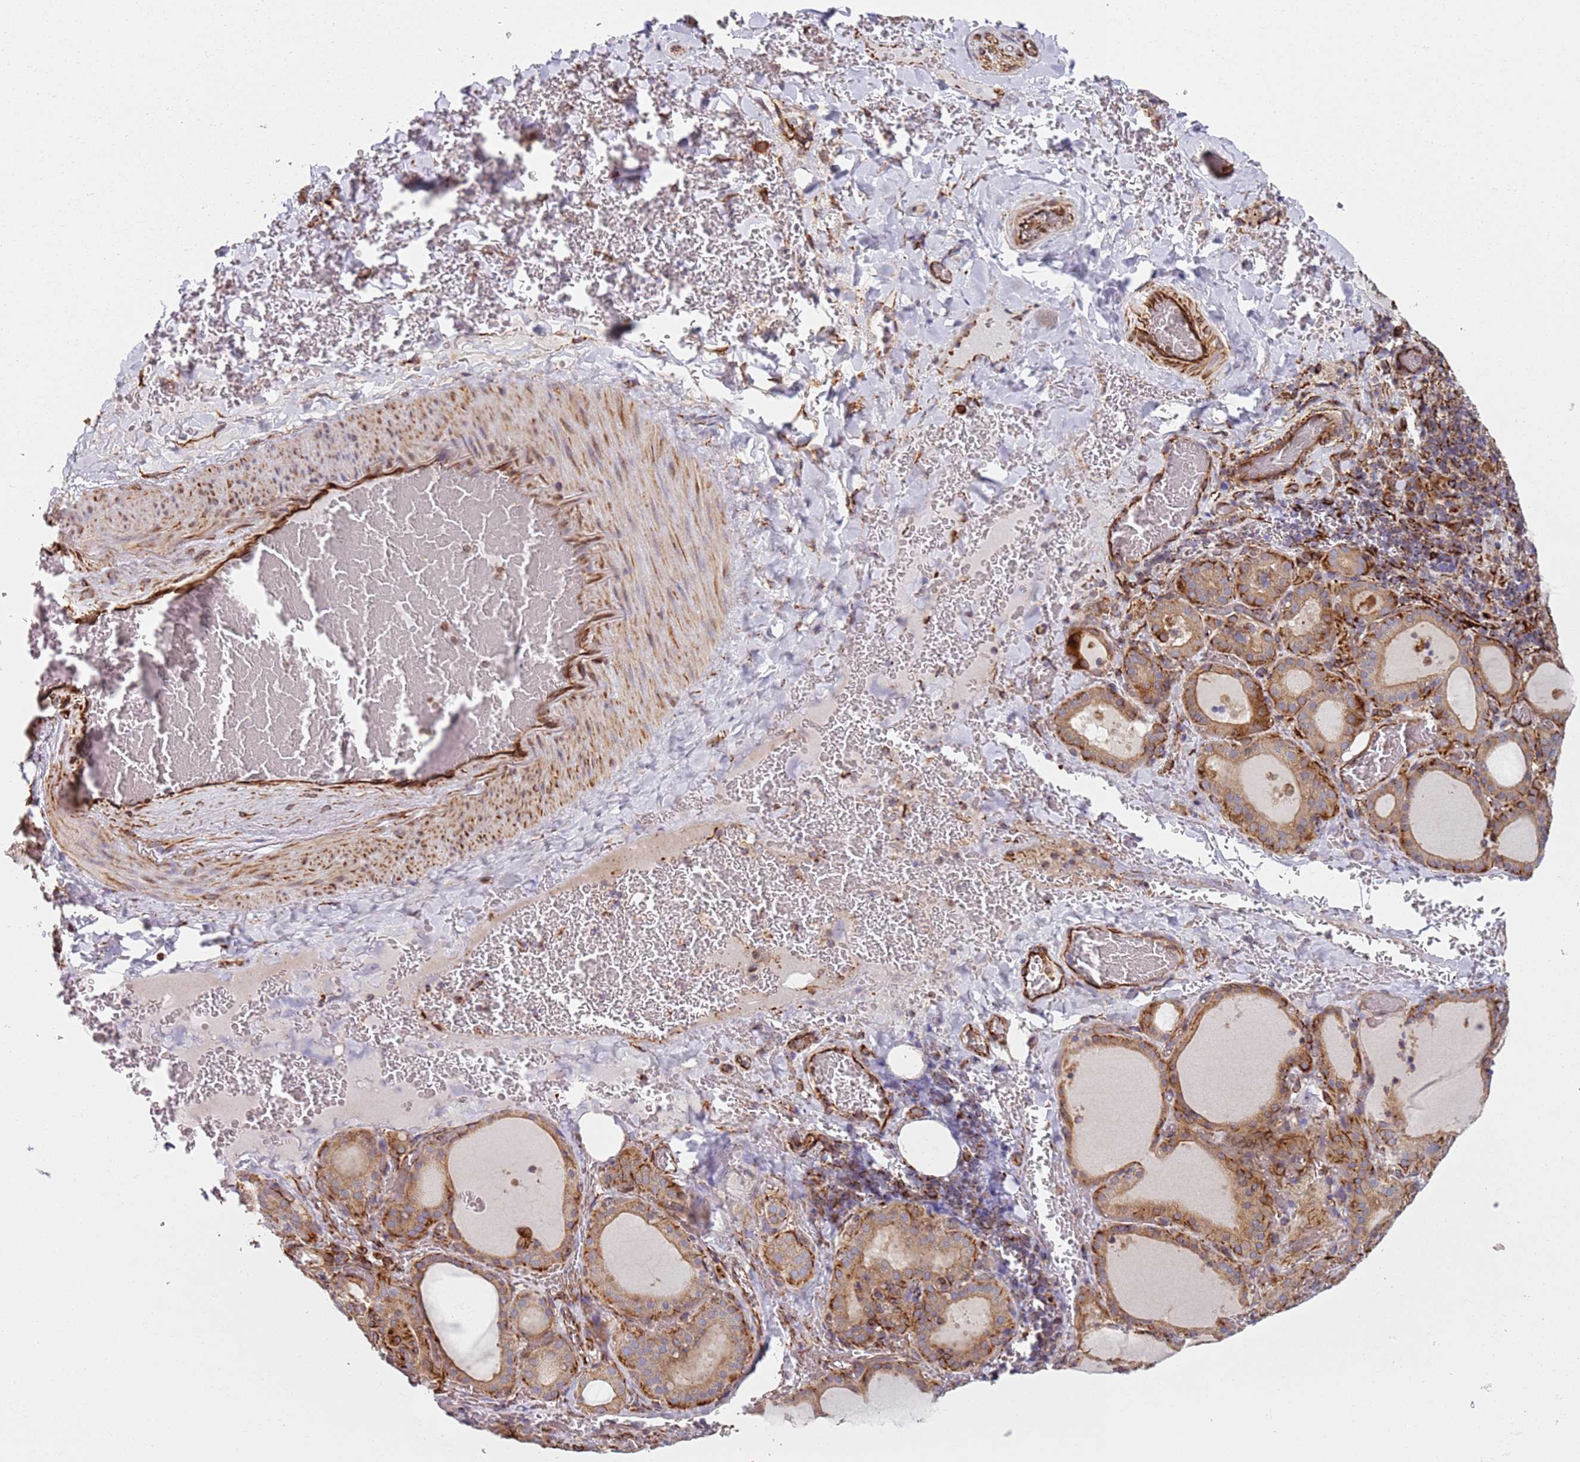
{"staining": {"intensity": "moderate", "quantity": ">75%", "location": "cytoplasmic/membranous"}, "tissue": "thyroid gland", "cell_type": "Glandular cells", "image_type": "normal", "snomed": [{"axis": "morphology", "description": "Normal tissue, NOS"}, {"axis": "topography", "description": "Thyroid gland"}], "caption": "The image exhibits staining of normal thyroid gland, revealing moderate cytoplasmic/membranous protein staining (brown color) within glandular cells.", "gene": "SNAPIN", "patient": {"sex": "female", "age": 39}}